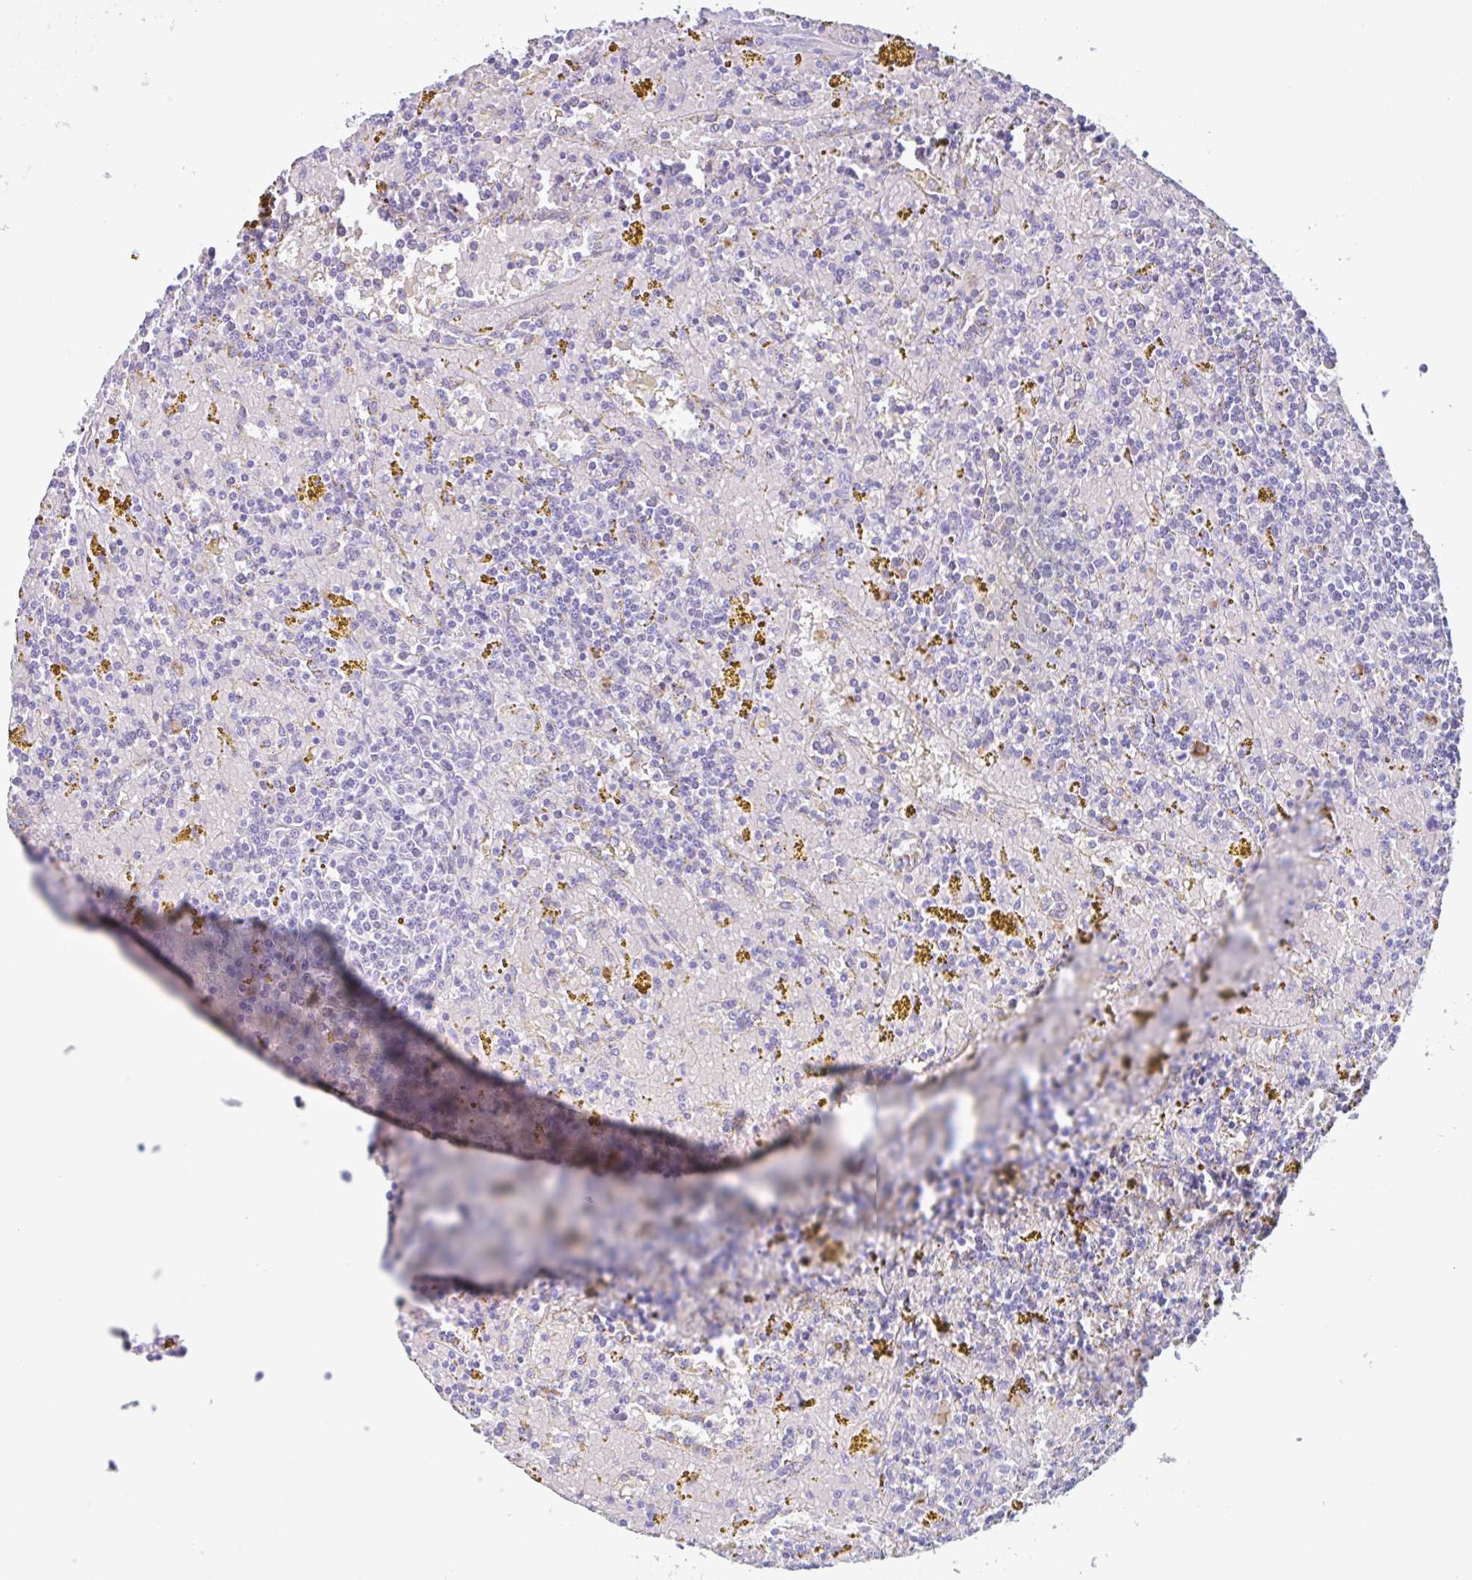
{"staining": {"intensity": "negative", "quantity": "none", "location": "none"}, "tissue": "lymphoma", "cell_type": "Tumor cells", "image_type": "cancer", "snomed": [{"axis": "morphology", "description": "Malignant lymphoma, non-Hodgkin's type, Low grade"}, {"axis": "topography", "description": "Spleen"}, {"axis": "topography", "description": "Lymph node"}], "caption": "DAB immunohistochemical staining of human low-grade malignant lymphoma, non-Hodgkin's type shows no significant staining in tumor cells. (DAB (3,3'-diaminobenzidine) immunohistochemistry visualized using brightfield microscopy, high magnification).", "gene": "DTWD2", "patient": {"sex": "female", "age": 66}}